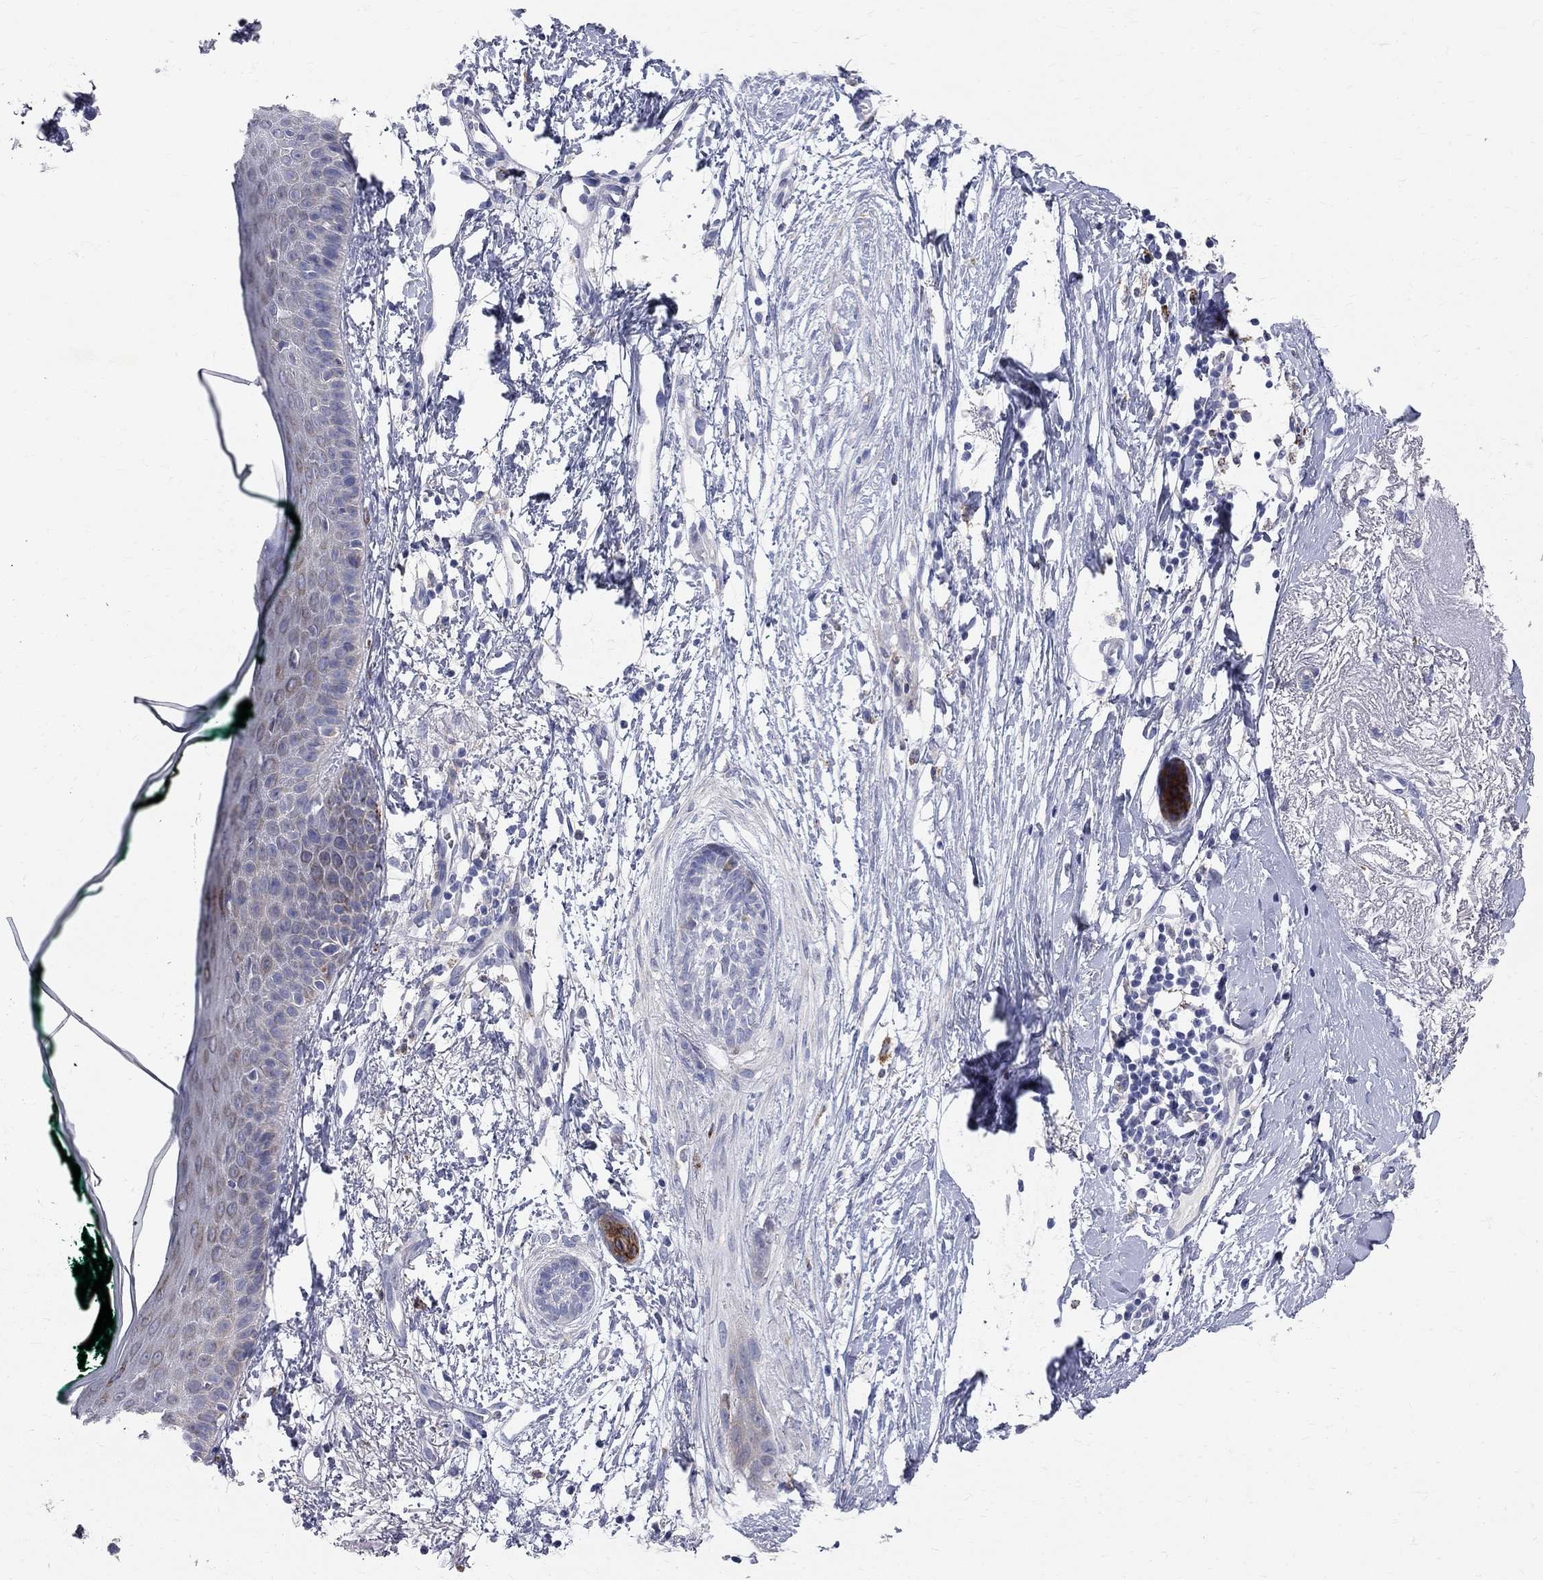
{"staining": {"intensity": "negative", "quantity": "none", "location": "none"}, "tissue": "skin cancer", "cell_type": "Tumor cells", "image_type": "cancer", "snomed": [{"axis": "morphology", "description": "Normal tissue, NOS"}, {"axis": "morphology", "description": "Basal cell carcinoma"}, {"axis": "topography", "description": "Skin"}], "caption": "Basal cell carcinoma (skin) was stained to show a protein in brown. There is no significant staining in tumor cells.", "gene": "ACSL1", "patient": {"sex": "male", "age": 84}}